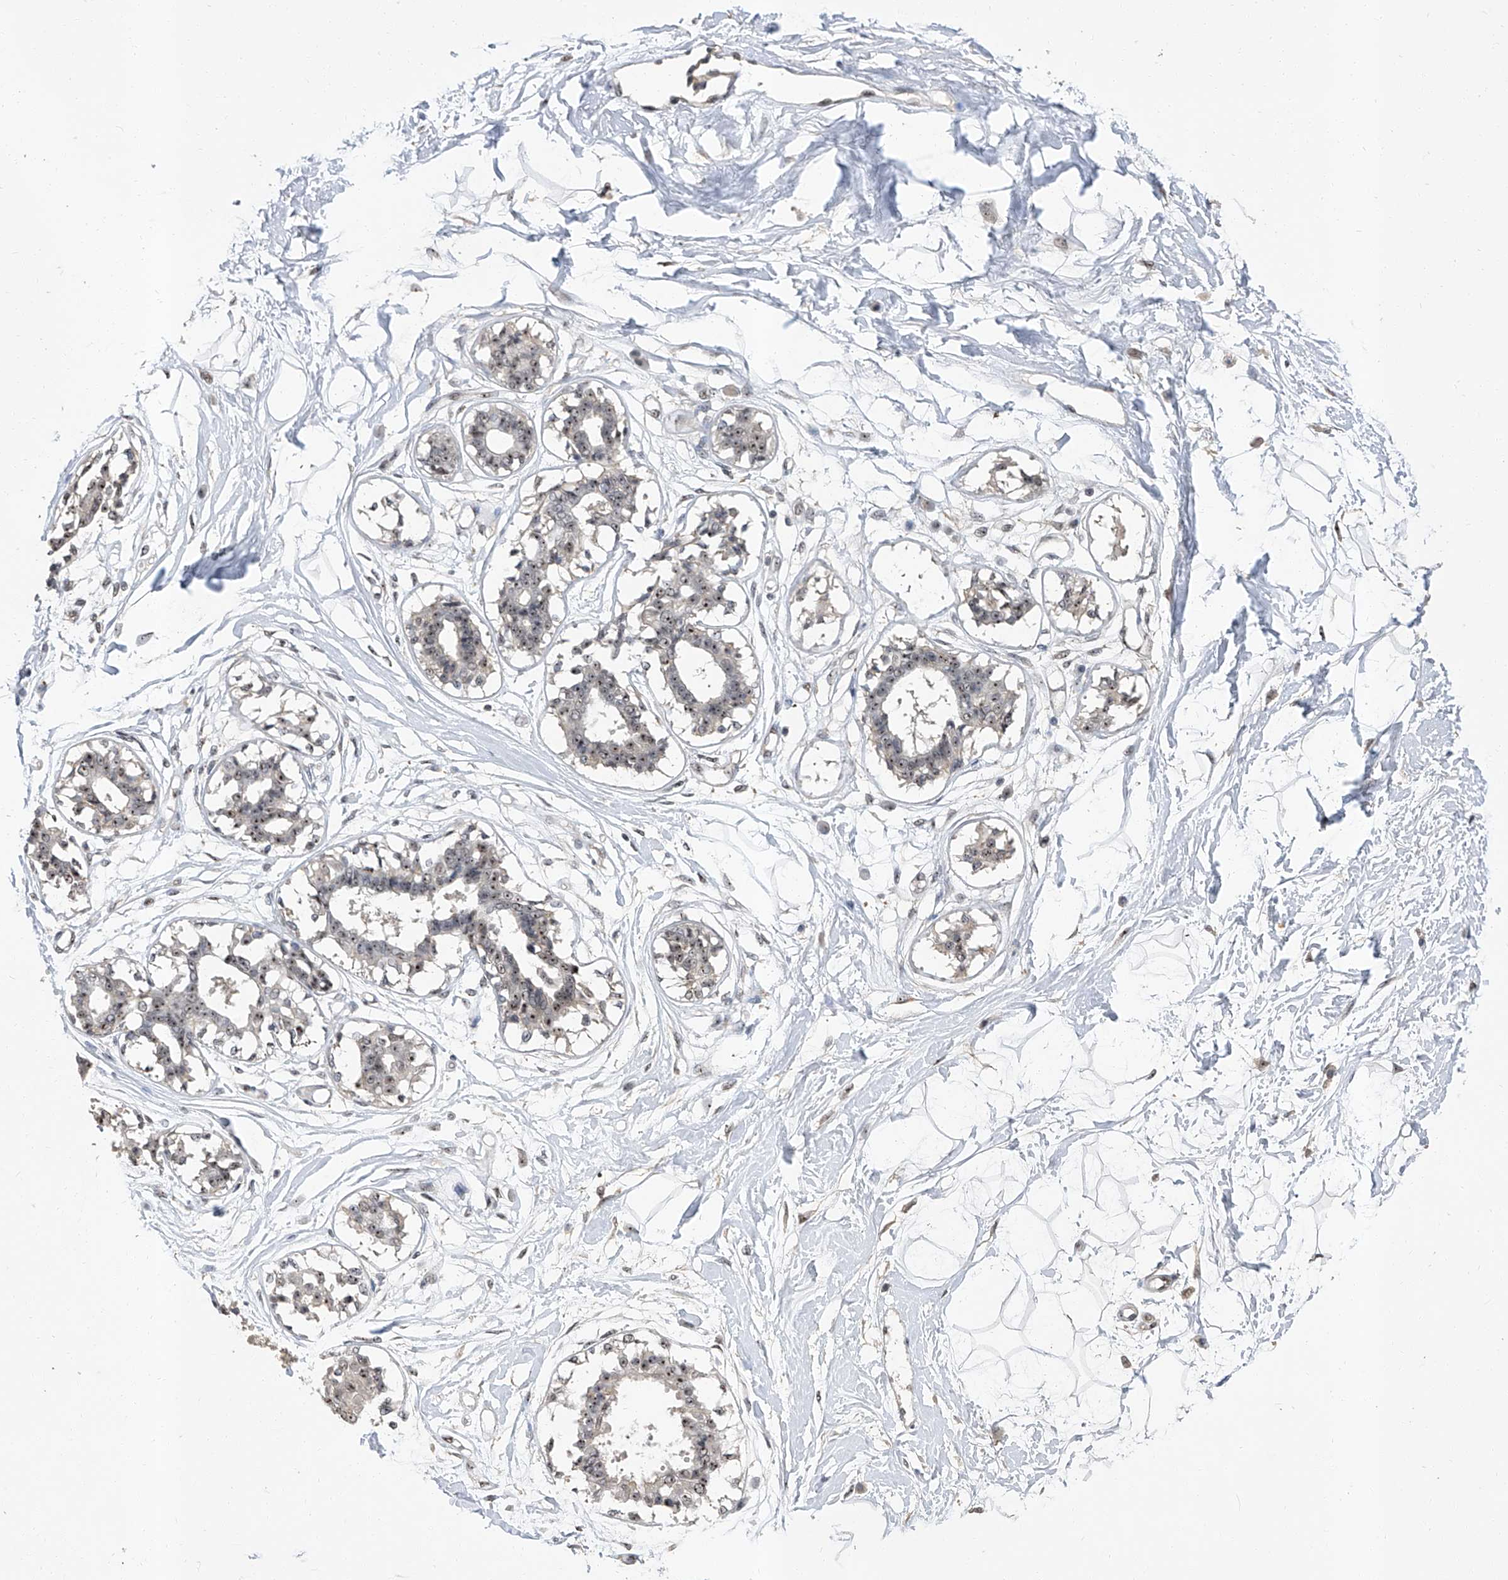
{"staining": {"intensity": "negative", "quantity": "none", "location": "none"}, "tissue": "breast", "cell_type": "Adipocytes", "image_type": "normal", "snomed": [{"axis": "morphology", "description": "Normal tissue, NOS"}, {"axis": "topography", "description": "Breast"}], "caption": "DAB (3,3'-diaminobenzidine) immunohistochemical staining of unremarkable breast demonstrates no significant staining in adipocytes.", "gene": "CMTR1", "patient": {"sex": "female", "age": 45}}